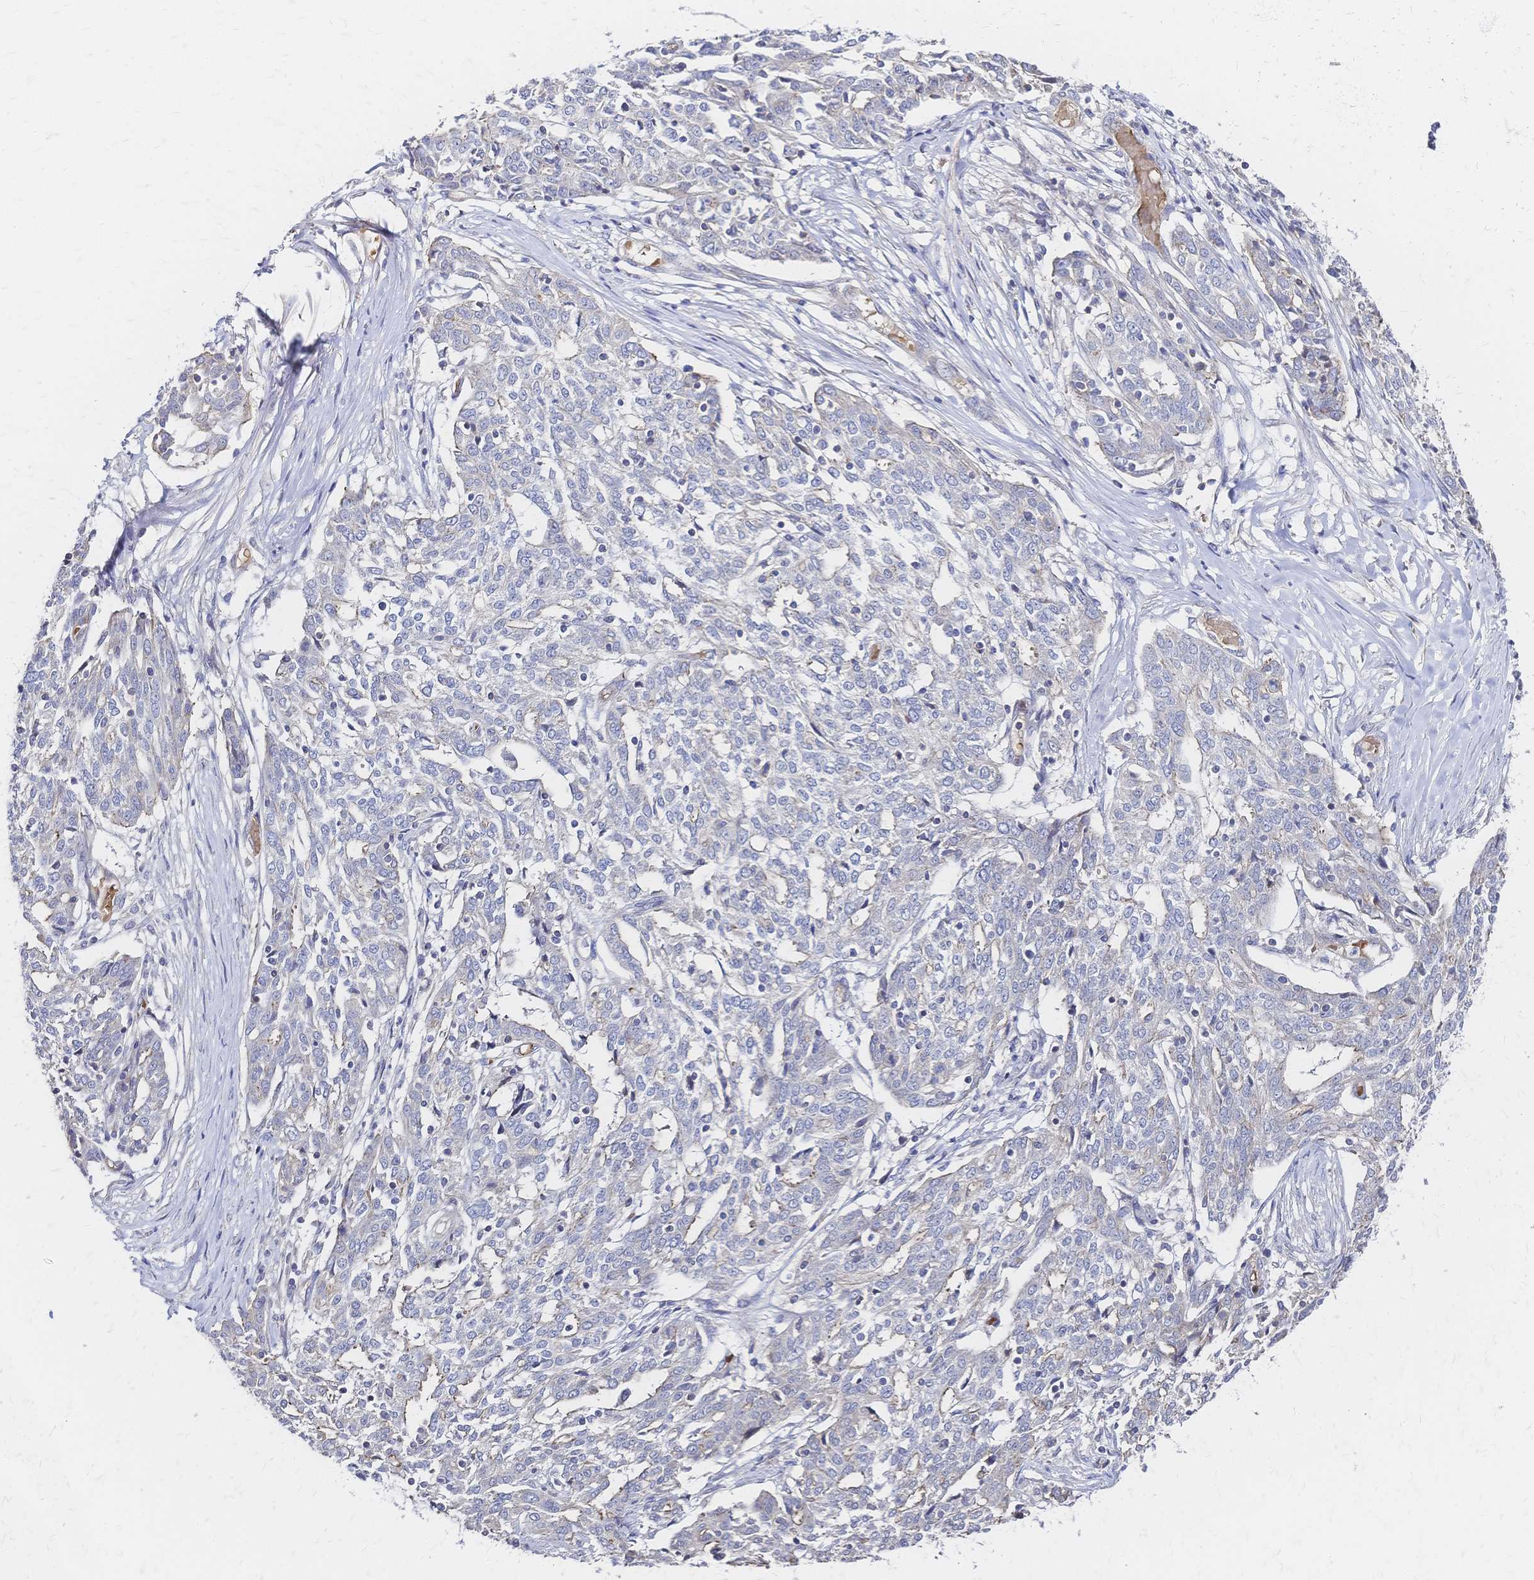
{"staining": {"intensity": "negative", "quantity": "none", "location": "none"}, "tissue": "ovarian cancer", "cell_type": "Tumor cells", "image_type": "cancer", "snomed": [{"axis": "morphology", "description": "Cystadenocarcinoma, serous, NOS"}, {"axis": "topography", "description": "Ovary"}], "caption": "Immunohistochemical staining of serous cystadenocarcinoma (ovarian) demonstrates no significant expression in tumor cells. Nuclei are stained in blue.", "gene": "SLC5A1", "patient": {"sex": "female", "age": 67}}